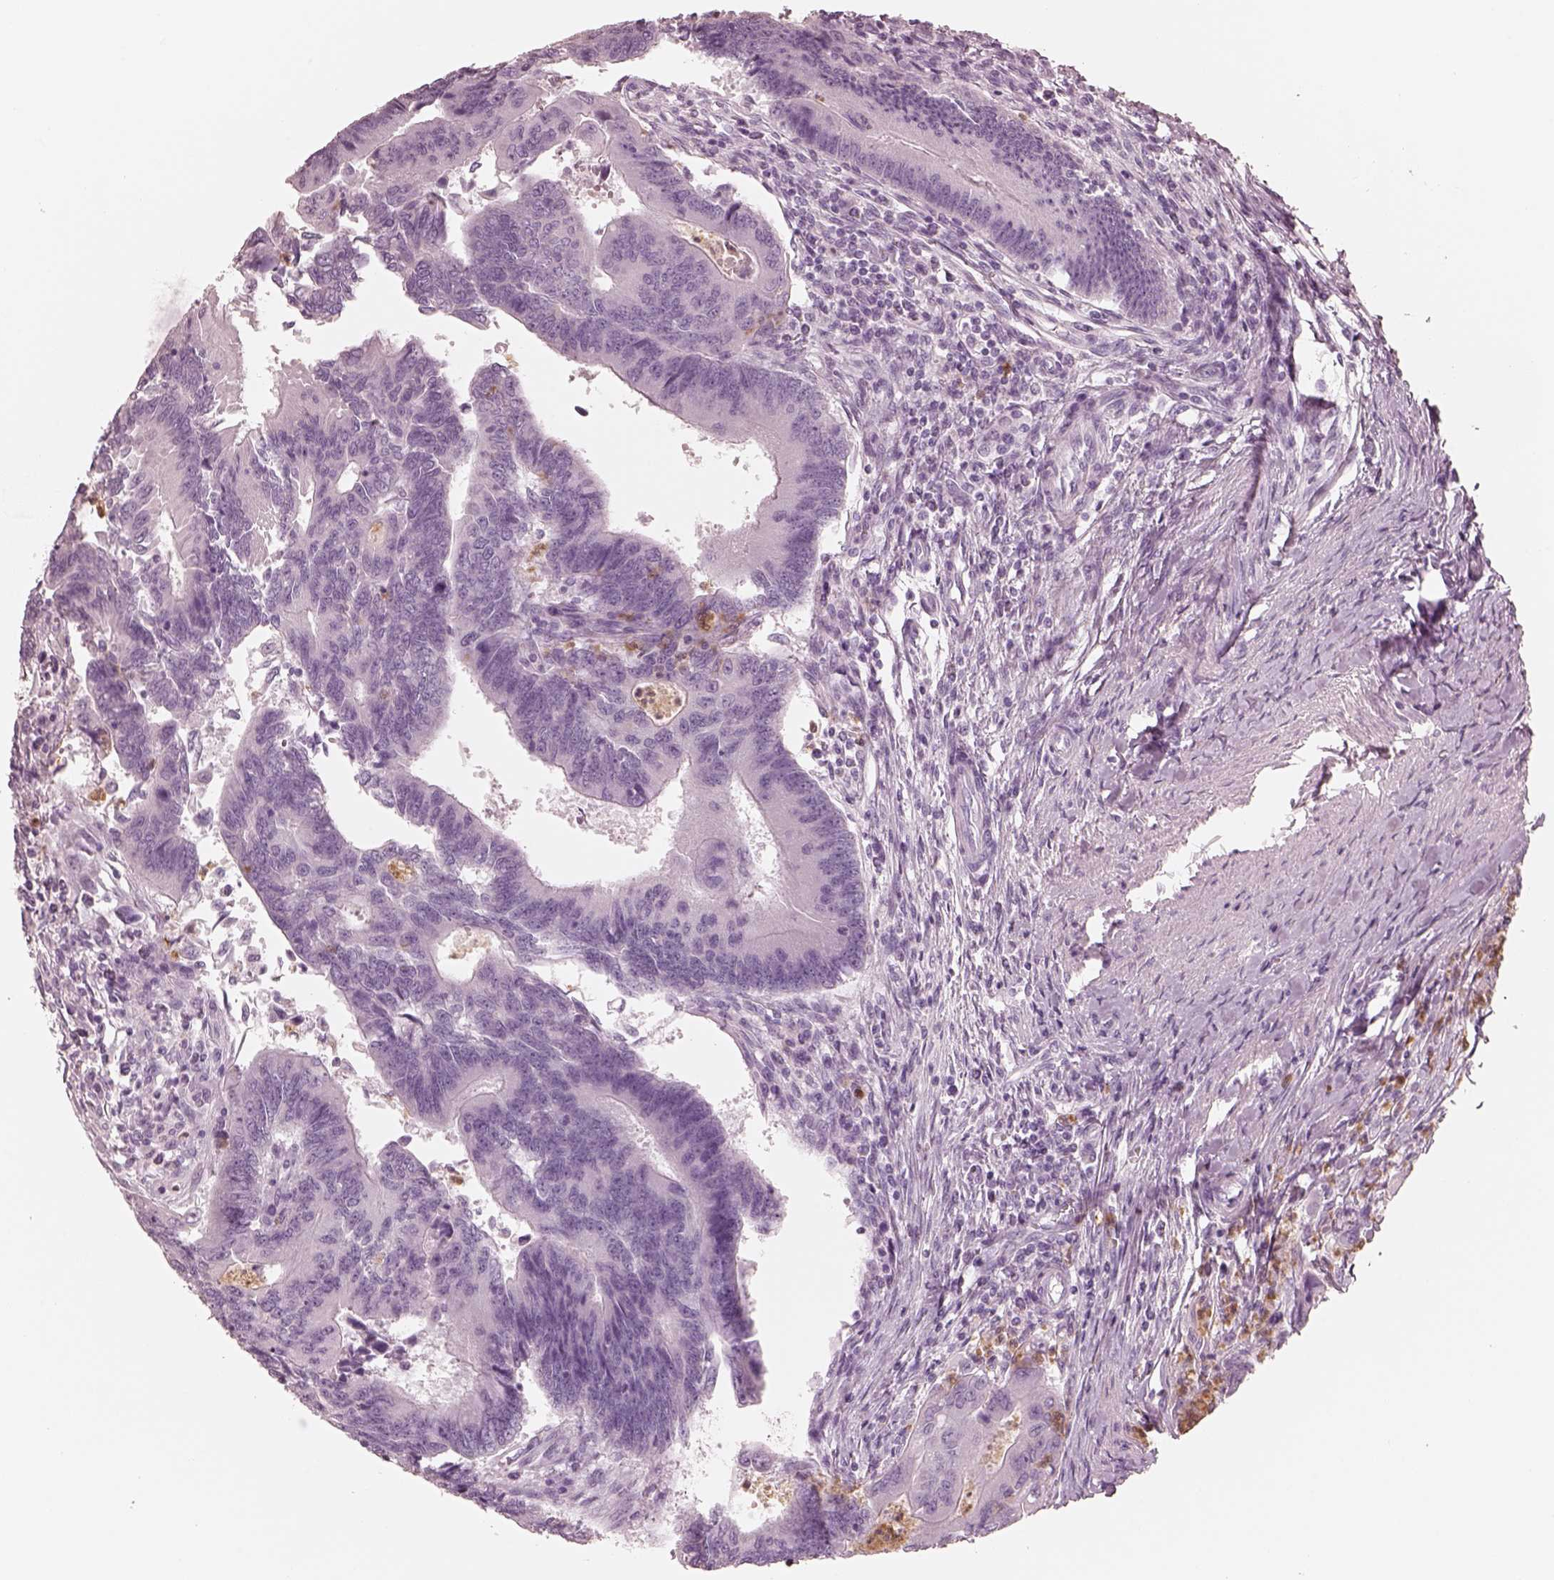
{"staining": {"intensity": "negative", "quantity": "none", "location": "none"}, "tissue": "colorectal cancer", "cell_type": "Tumor cells", "image_type": "cancer", "snomed": [{"axis": "morphology", "description": "Adenocarcinoma, NOS"}, {"axis": "topography", "description": "Colon"}], "caption": "Immunohistochemistry photomicrograph of human adenocarcinoma (colorectal) stained for a protein (brown), which exhibits no positivity in tumor cells.", "gene": "ELANE", "patient": {"sex": "female", "age": 67}}